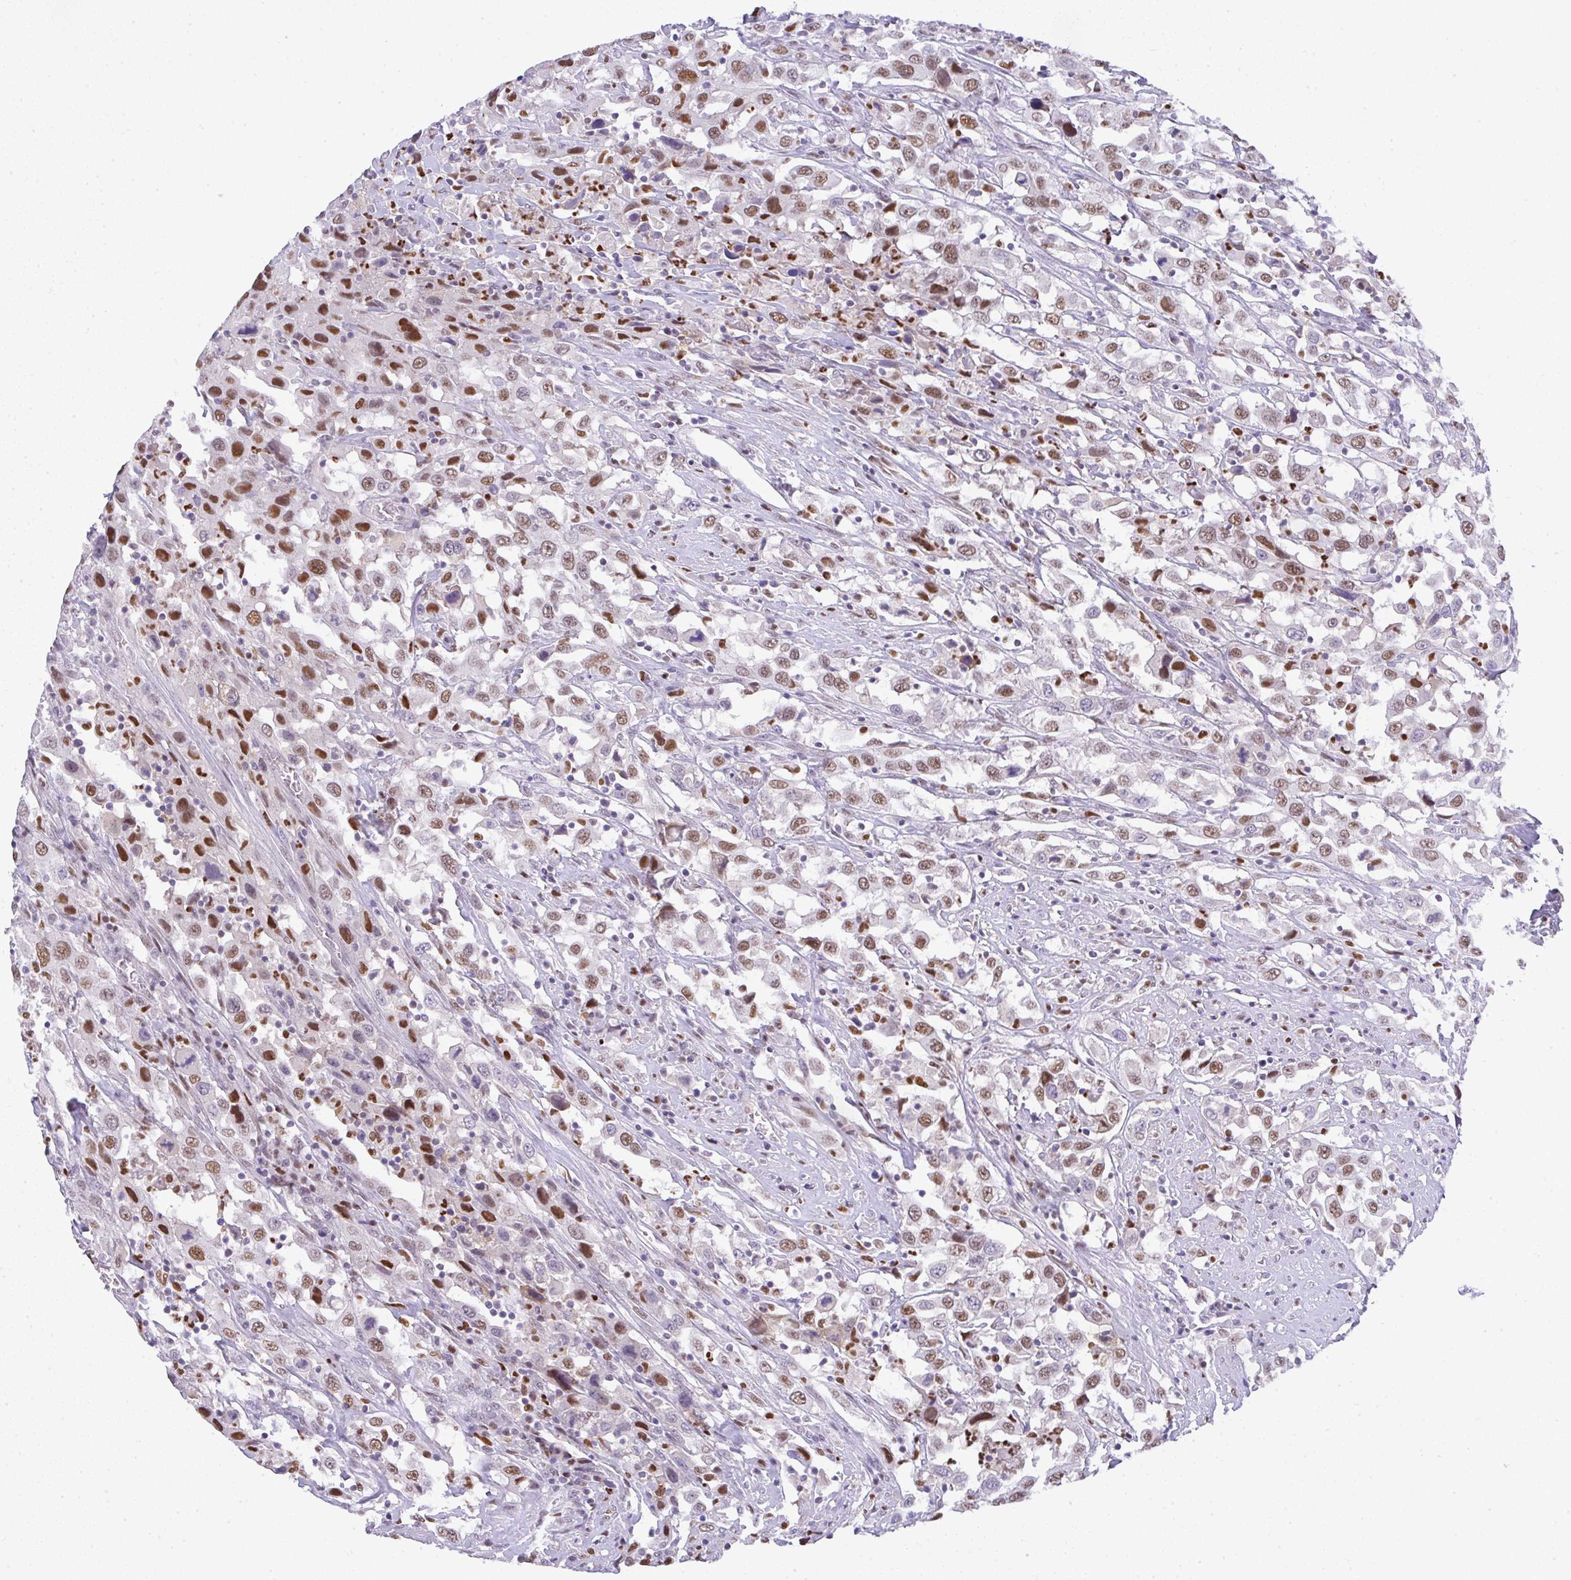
{"staining": {"intensity": "moderate", "quantity": "25%-75%", "location": "nuclear"}, "tissue": "urothelial cancer", "cell_type": "Tumor cells", "image_type": "cancer", "snomed": [{"axis": "morphology", "description": "Urothelial carcinoma, High grade"}, {"axis": "topography", "description": "Urinary bladder"}], "caption": "This is an image of IHC staining of urothelial carcinoma (high-grade), which shows moderate positivity in the nuclear of tumor cells.", "gene": "BBX", "patient": {"sex": "male", "age": 61}}